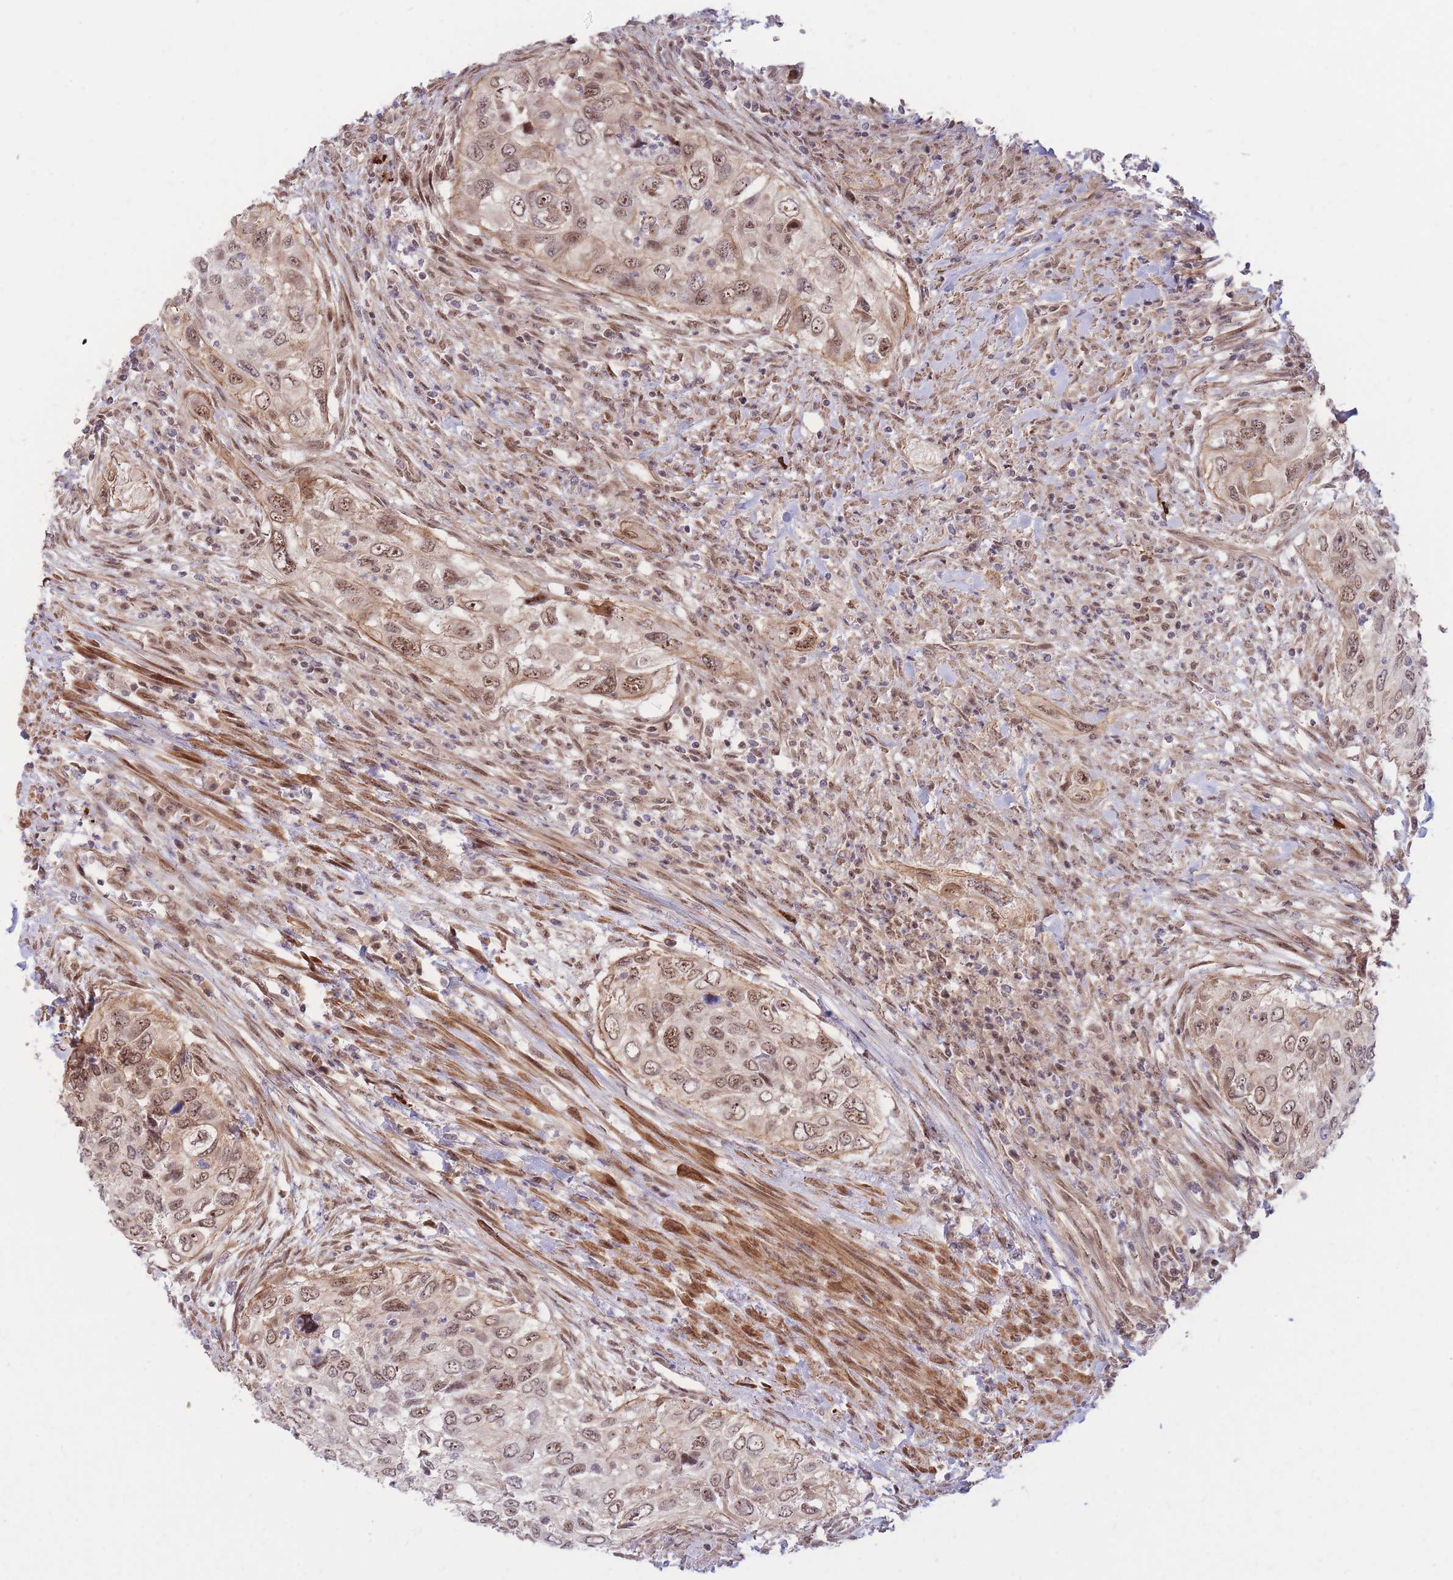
{"staining": {"intensity": "moderate", "quantity": ">75%", "location": "nuclear"}, "tissue": "urothelial cancer", "cell_type": "Tumor cells", "image_type": "cancer", "snomed": [{"axis": "morphology", "description": "Urothelial carcinoma, High grade"}, {"axis": "topography", "description": "Urinary bladder"}], "caption": "This is an image of immunohistochemistry (IHC) staining of high-grade urothelial carcinoma, which shows moderate expression in the nuclear of tumor cells.", "gene": "ERICH6B", "patient": {"sex": "female", "age": 60}}